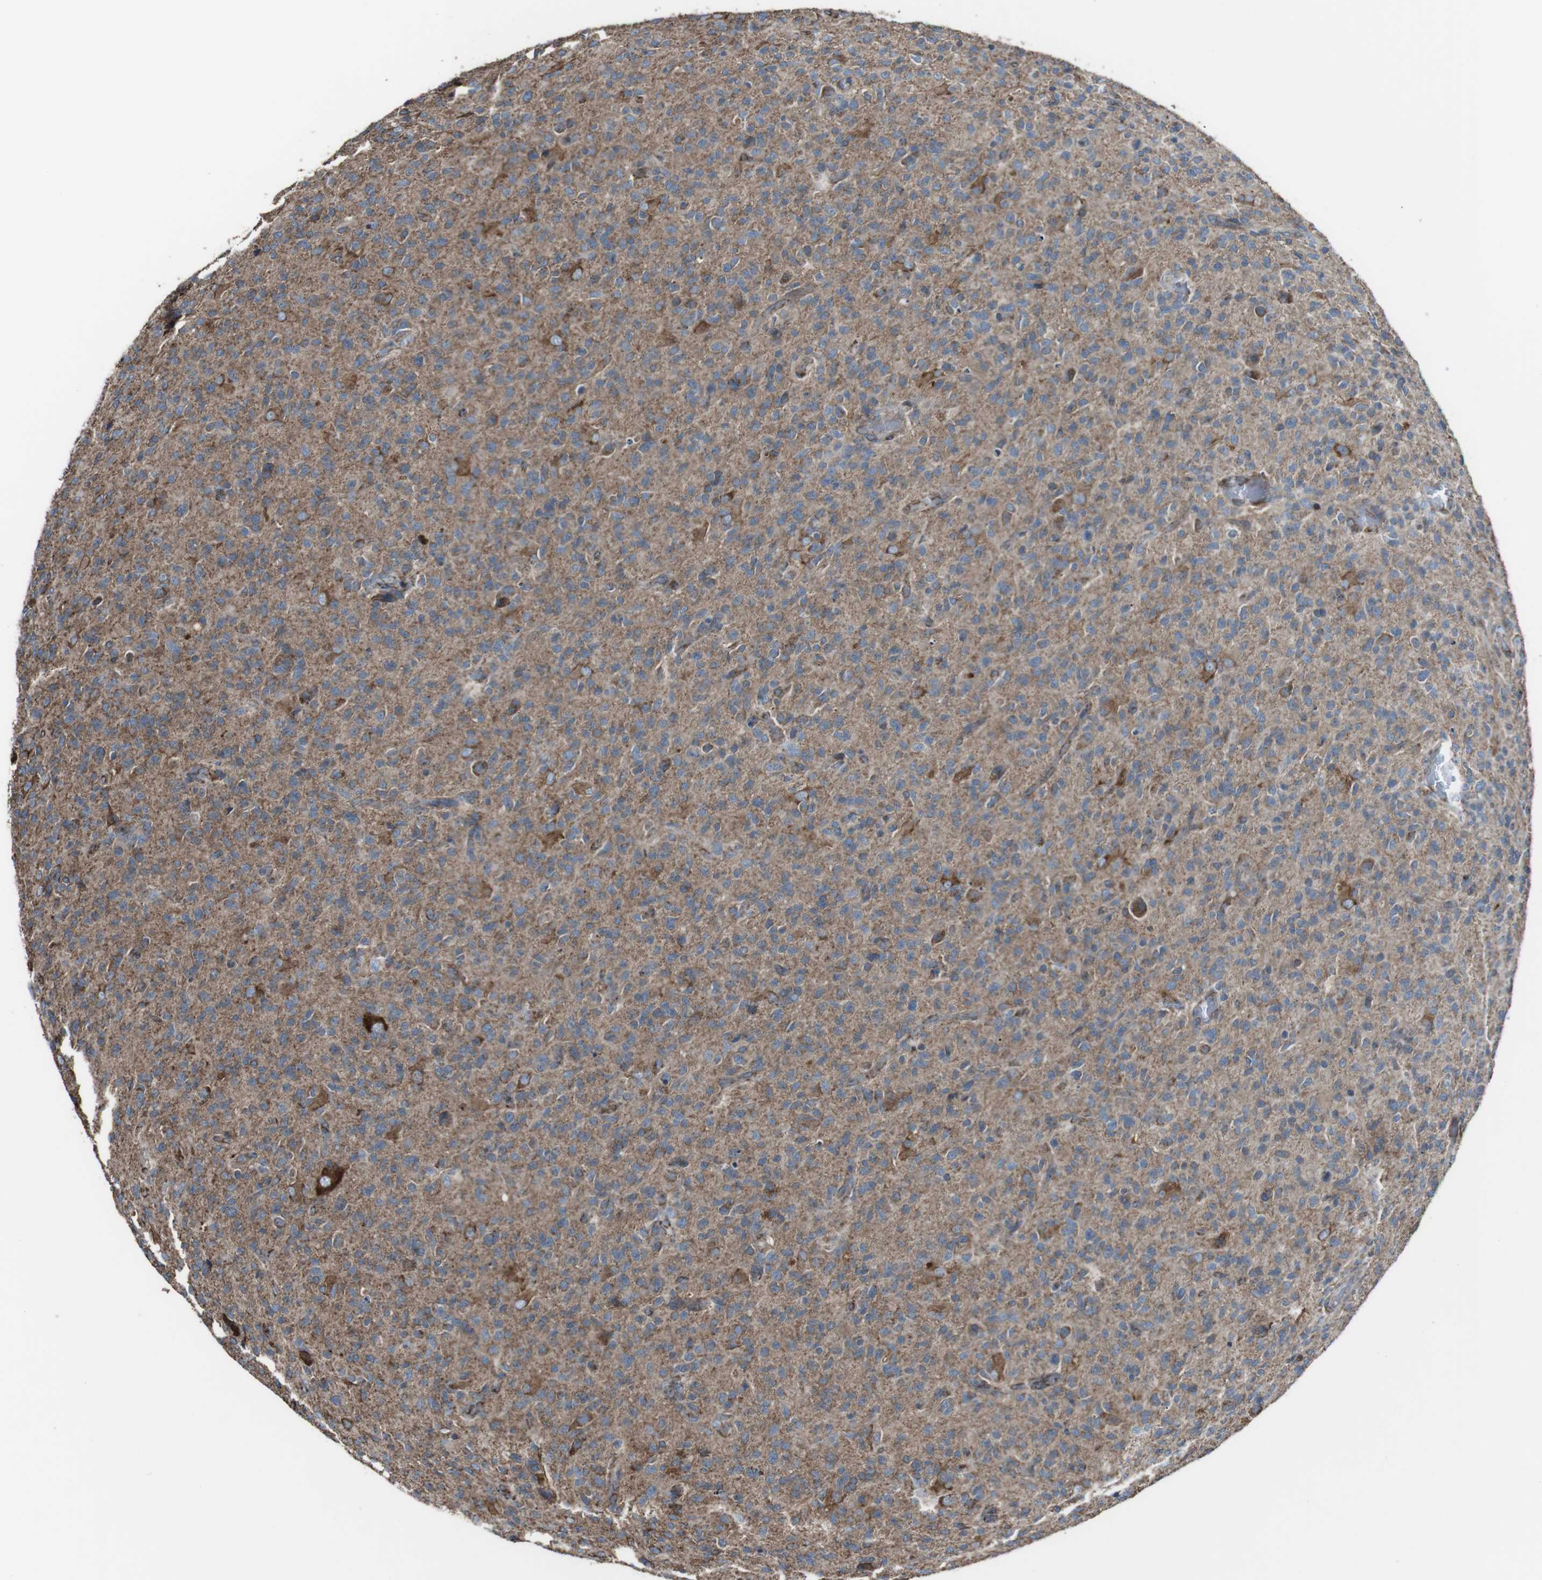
{"staining": {"intensity": "moderate", "quantity": ">75%", "location": "cytoplasmic/membranous"}, "tissue": "glioma", "cell_type": "Tumor cells", "image_type": "cancer", "snomed": [{"axis": "morphology", "description": "Glioma, malignant, High grade"}, {"axis": "topography", "description": "Brain"}], "caption": "Immunohistochemistry of glioma demonstrates medium levels of moderate cytoplasmic/membranous expression in approximately >75% of tumor cells.", "gene": "CISD2", "patient": {"sex": "male", "age": 71}}